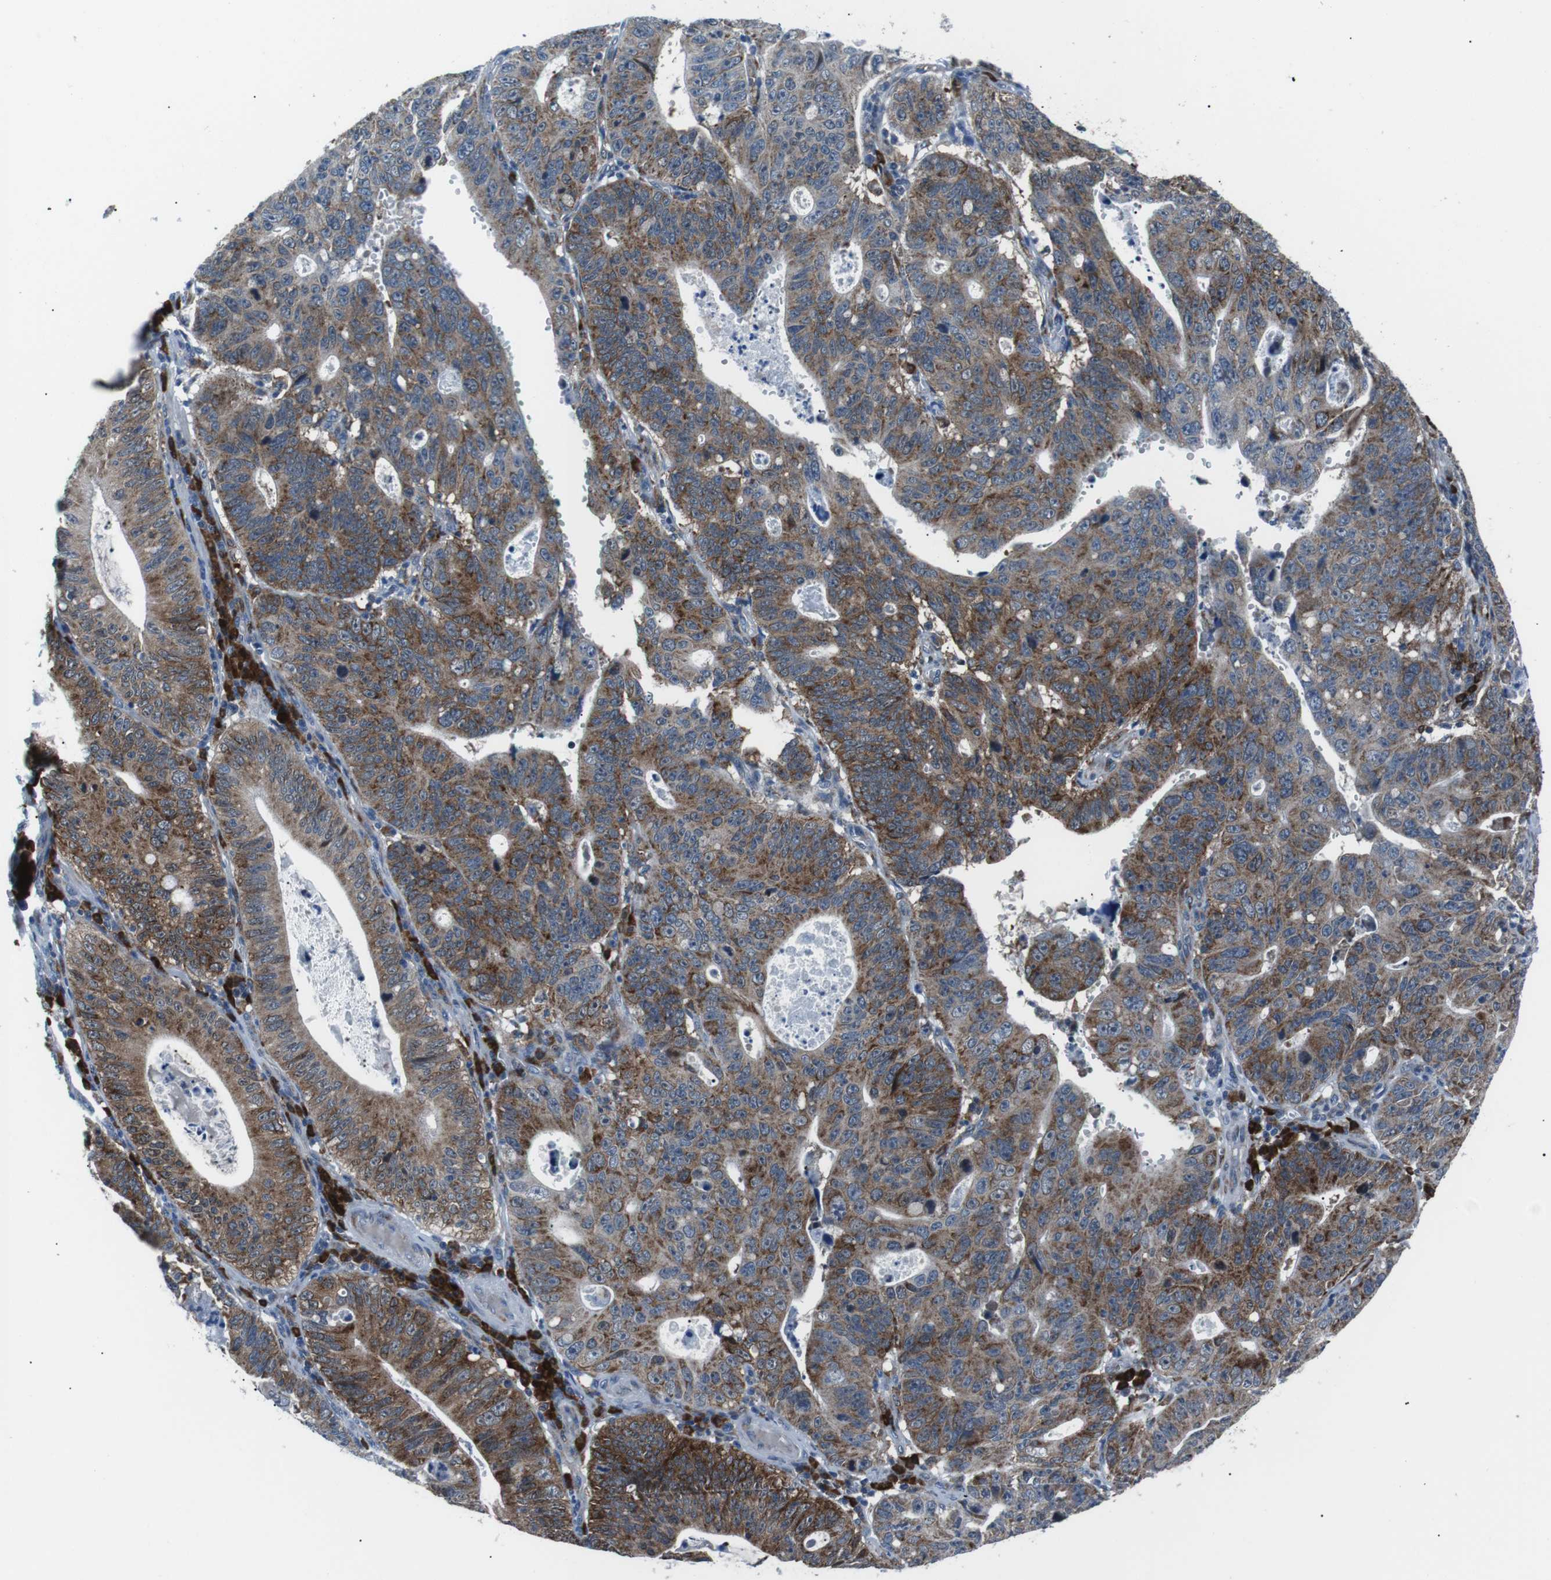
{"staining": {"intensity": "moderate", "quantity": ">75%", "location": "cytoplasmic/membranous"}, "tissue": "stomach cancer", "cell_type": "Tumor cells", "image_type": "cancer", "snomed": [{"axis": "morphology", "description": "Adenocarcinoma, NOS"}, {"axis": "topography", "description": "Stomach"}], "caption": "The micrograph shows staining of stomach adenocarcinoma, revealing moderate cytoplasmic/membranous protein expression (brown color) within tumor cells. The protein is stained brown, and the nuclei are stained in blue (DAB (3,3'-diaminobenzidine) IHC with brightfield microscopy, high magnification).", "gene": "BLNK", "patient": {"sex": "male", "age": 59}}